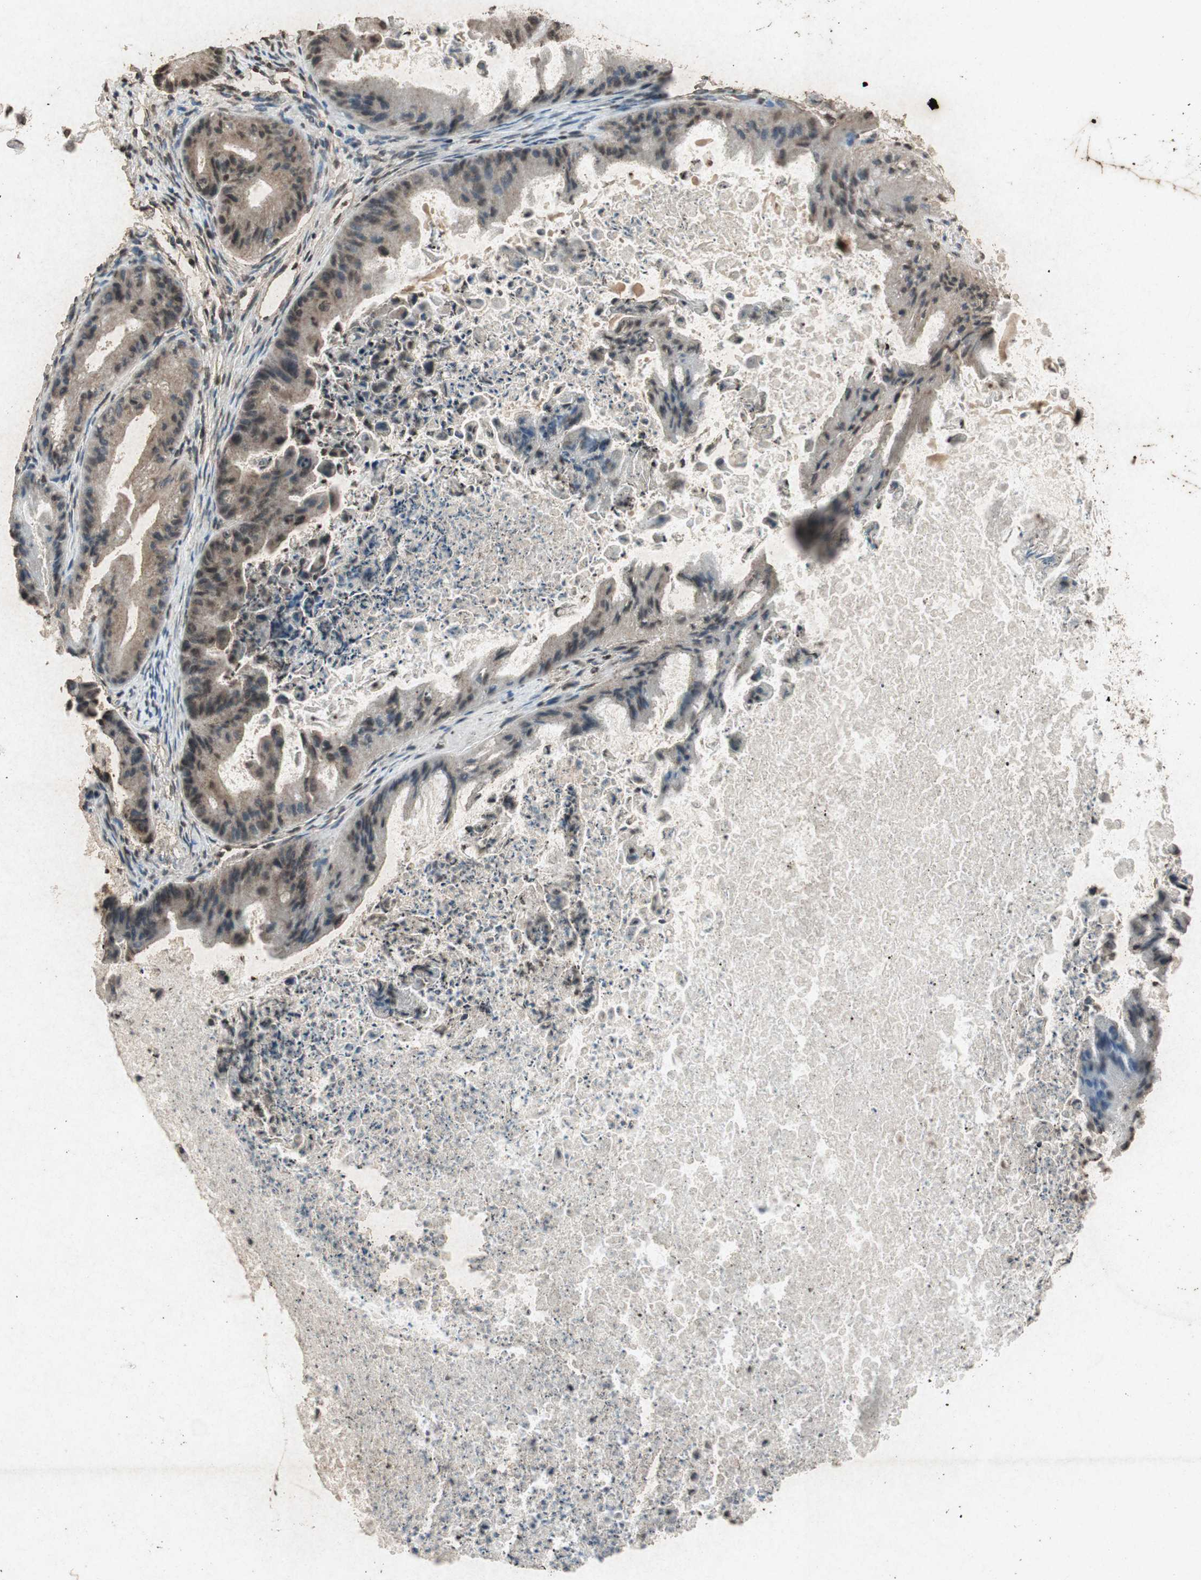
{"staining": {"intensity": "weak", "quantity": ">75%", "location": "cytoplasmic/membranous,nuclear"}, "tissue": "ovarian cancer", "cell_type": "Tumor cells", "image_type": "cancer", "snomed": [{"axis": "morphology", "description": "Cystadenocarcinoma, mucinous, NOS"}, {"axis": "topography", "description": "Ovary"}], "caption": "Weak cytoplasmic/membranous and nuclear protein staining is appreciated in approximately >75% of tumor cells in ovarian cancer.", "gene": "PRKG1", "patient": {"sex": "female", "age": 37}}